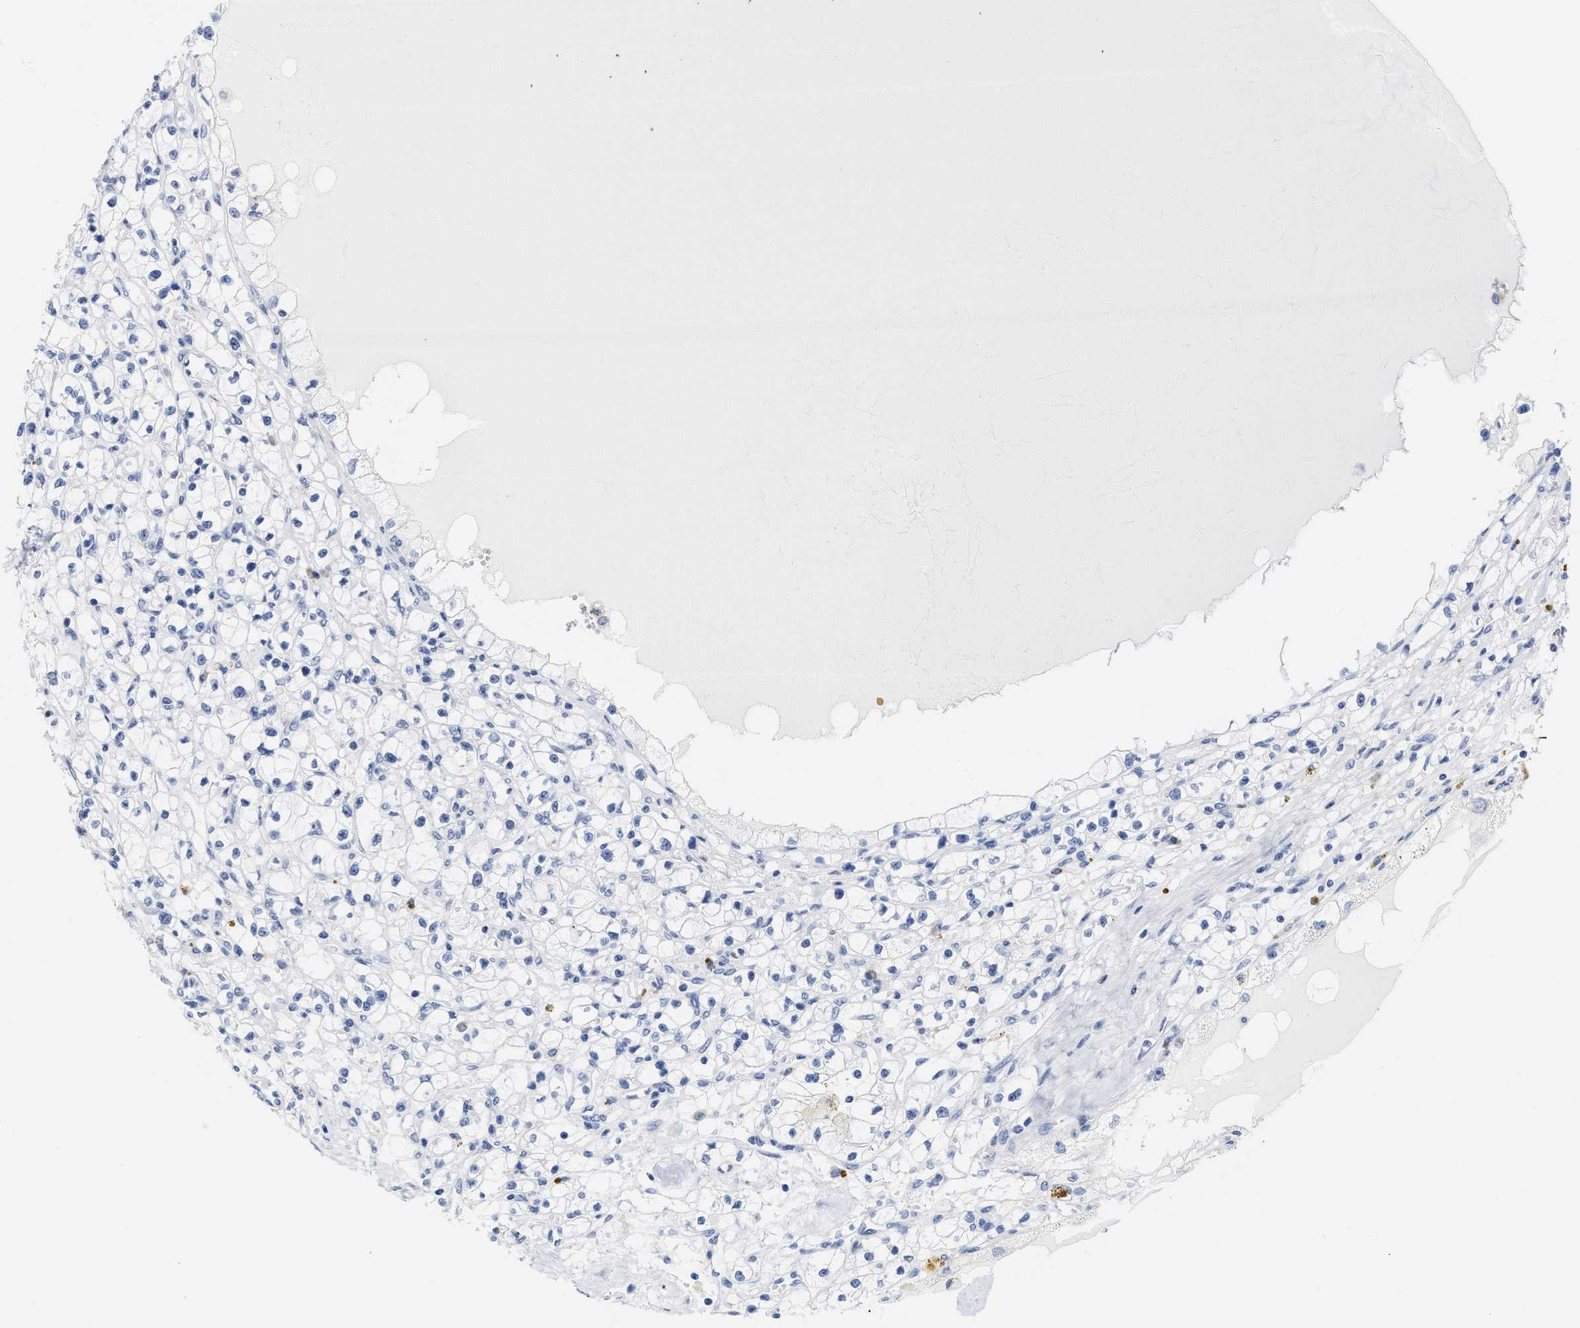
{"staining": {"intensity": "negative", "quantity": "none", "location": "none"}, "tissue": "renal cancer", "cell_type": "Tumor cells", "image_type": "cancer", "snomed": [{"axis": "morphology", "description": "Adenocarcinoma, NOS"}, {"axis": "topography", "description": "Kidney"}], "caption": "The histopathology image exhibits no staining of tumor cells in renal adenocarcinoma. (Brightfield microscopy of DAB immunohistochemistry (IHC) at high magnification).", "gene": "RYR2", "patient": {"sex": "male", "age": 56}}